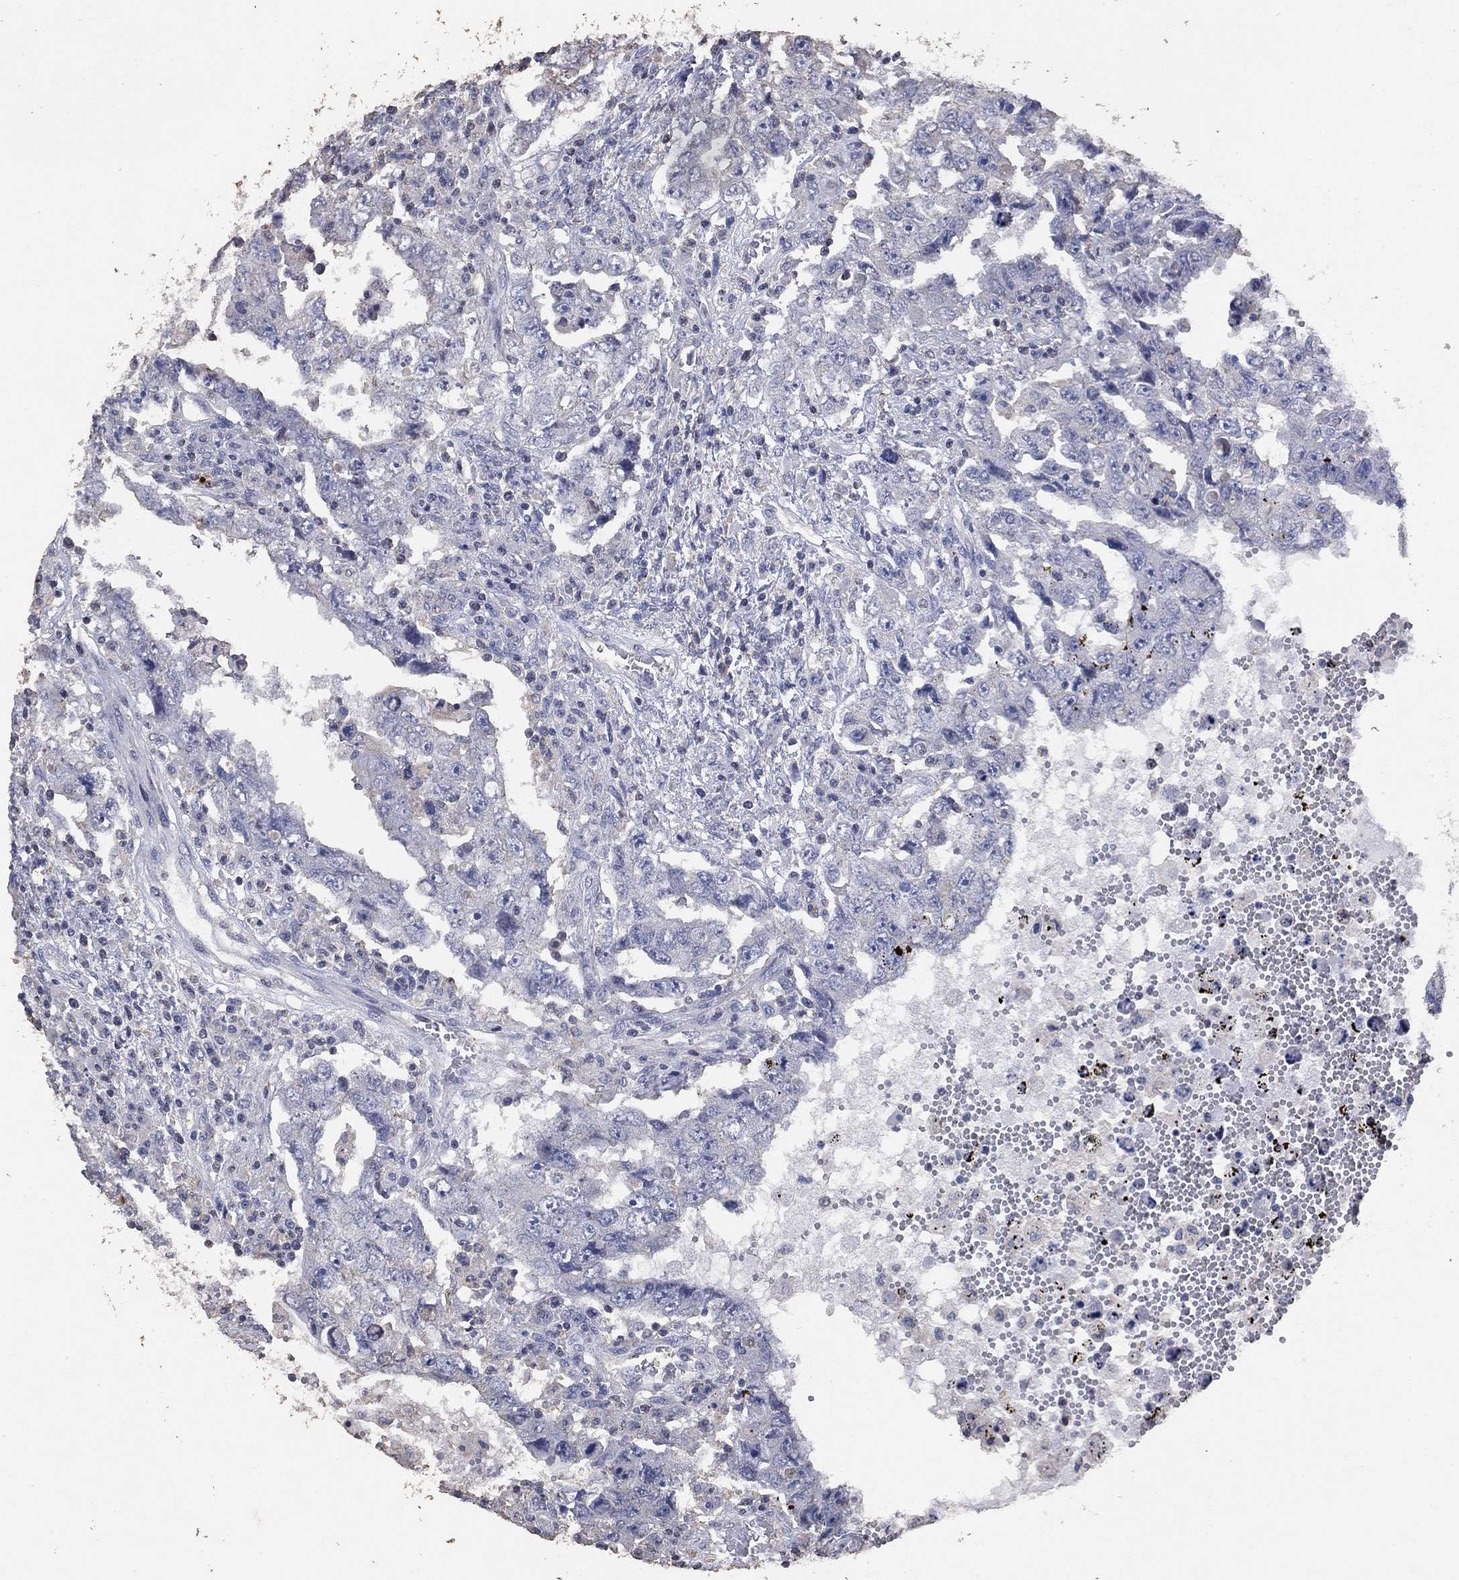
{"staining": {"intensity": "negative", "quantity": "none", "location": "none"}, "tissue": "testis cancer", "cell_type": "Tumor cells", "image_type": "cancer", "snomed": [{"axis": "morphology", "description": "Carcinoma, Embryonal, NOS"}, {"axis": "topography", "description": "Testis"}], "caption": "A high-resolution photomicrograph shows immunohistochemistry staining of embryonal carcinoma (testis), which exhibits no significant expression in tumor cells. The staining is performed using DAB brown chromogen with nuclei counter-stained in using hematoxylin.", "gene": "ADPRHL1", "patient": {"sex": "male", "age": 26}}